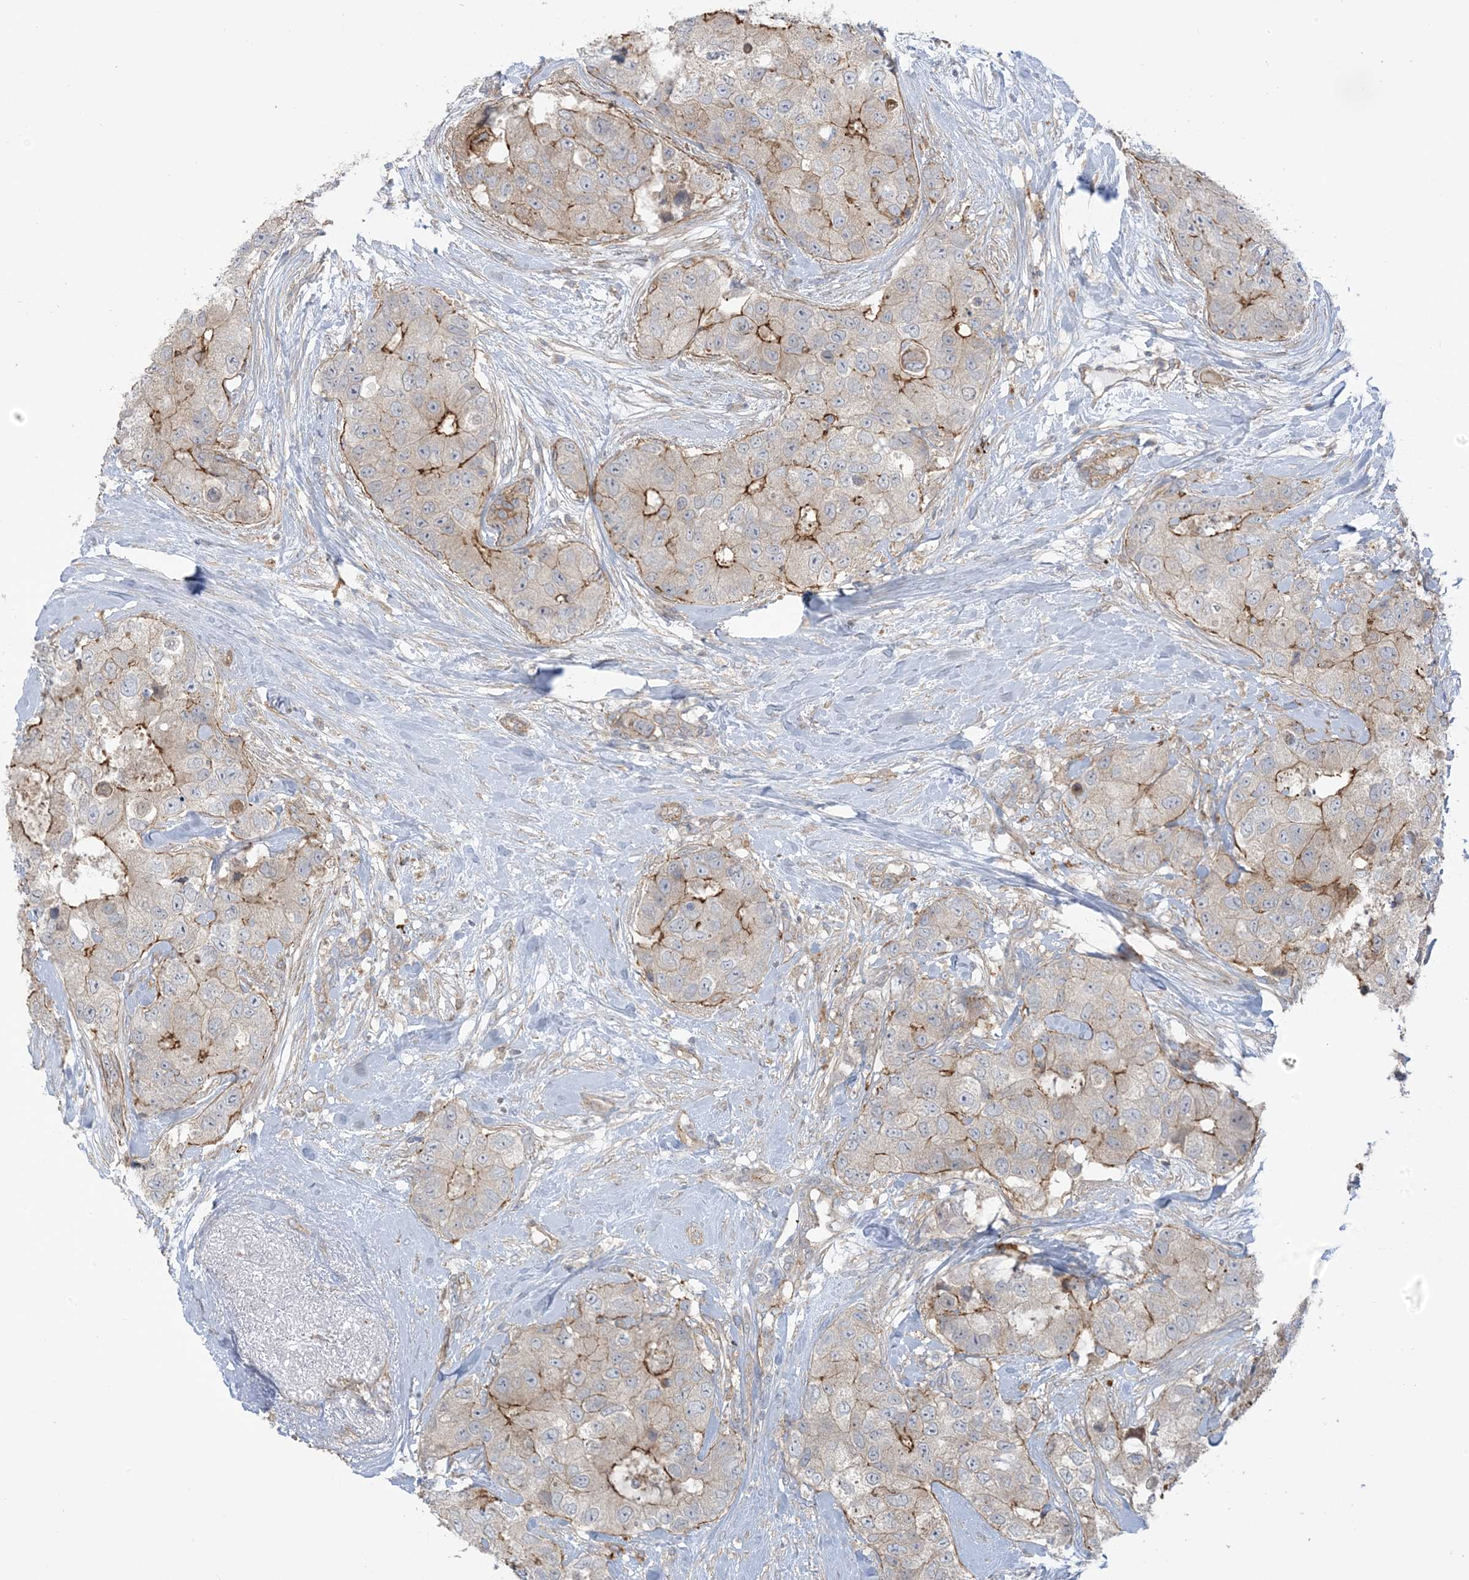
{"staining": {"intensity": "moderate", "quantity": "<25%", "location": "cytoplasmic/membranous"}, "tissue": "breast cancer", "cell_type": "Tumor cells", "image_type": "cancer", "snomed": [{"axis": "morphology", "description": "Duct carcinoma"}, {"axis": "topography", "description": "Breast"}], "caption": "Moderate cytoplasmic/membranous expression is identified in about <25% of tumor cells in breast intraductal carcinoma. The protein of interest is stained brown, and the nuclei are stained in blue (DAB IHC with brightfield microscopy, high magnification).", "gene": "ICMT", "patient": {"sex": "female", "age": 62}}